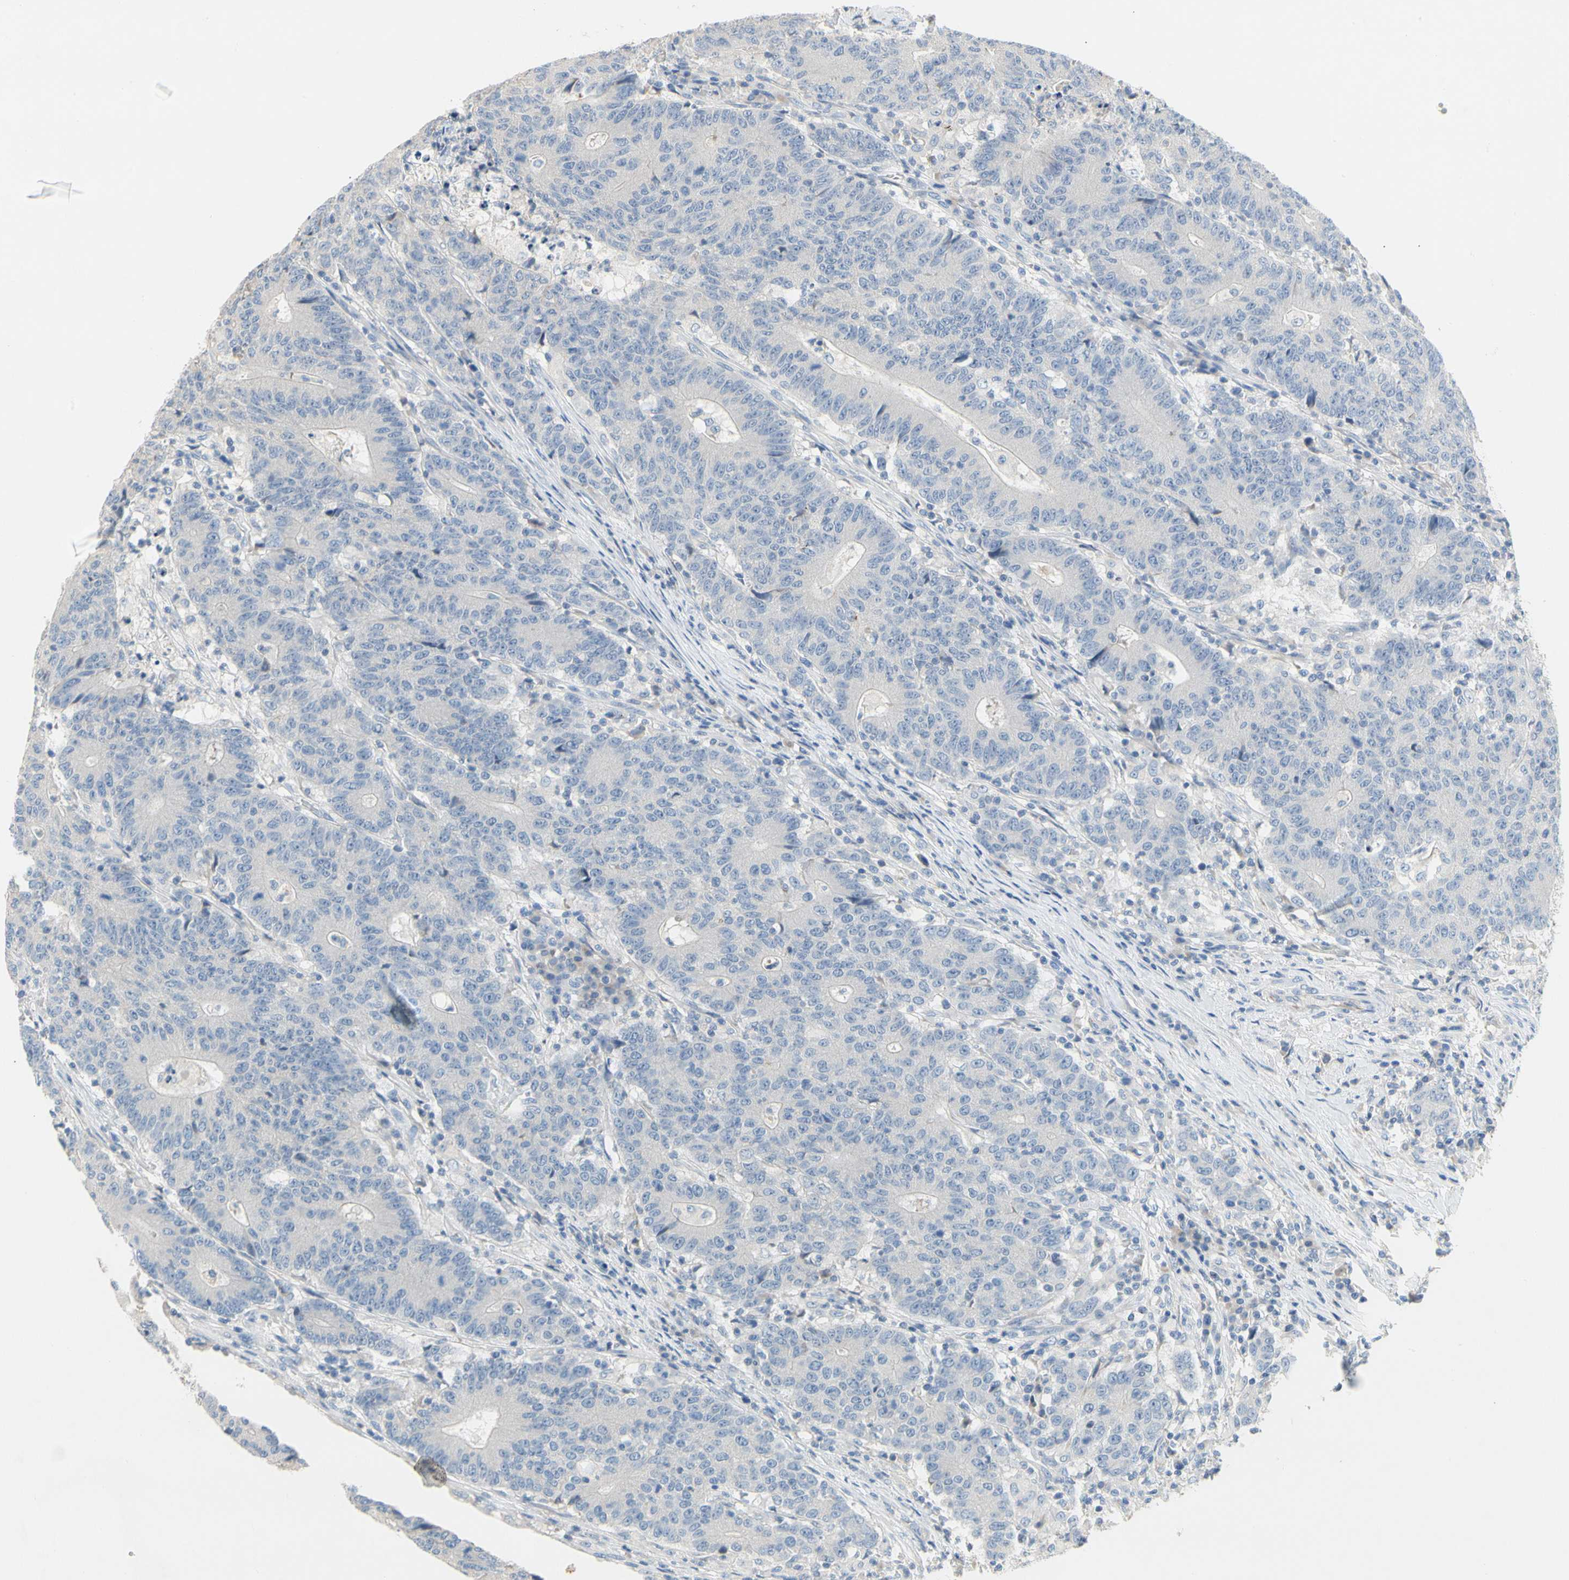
{"staining": {"intensity": "negative", "quantity": "none", "location": "none"}, "tissue": "colorectal cancer", "cell_type": "Tumor cells", "image_type": "cancer", "snomed": [{"axis": "morphology", "description": "Normal tissue, NOS"}, {"axis": "morphology", "description": "Adenocarcinoma, NOS"}, {"axis": "topography", "description": "Colon"}], "caption": "This is an immunohistochemistry (IHC) photomicrograph of human adenocarcinoma (colorectal). There is no staining in tumor cells.", "gene": "CCM2L", "patient": {"sex": "female", "age": 75}}